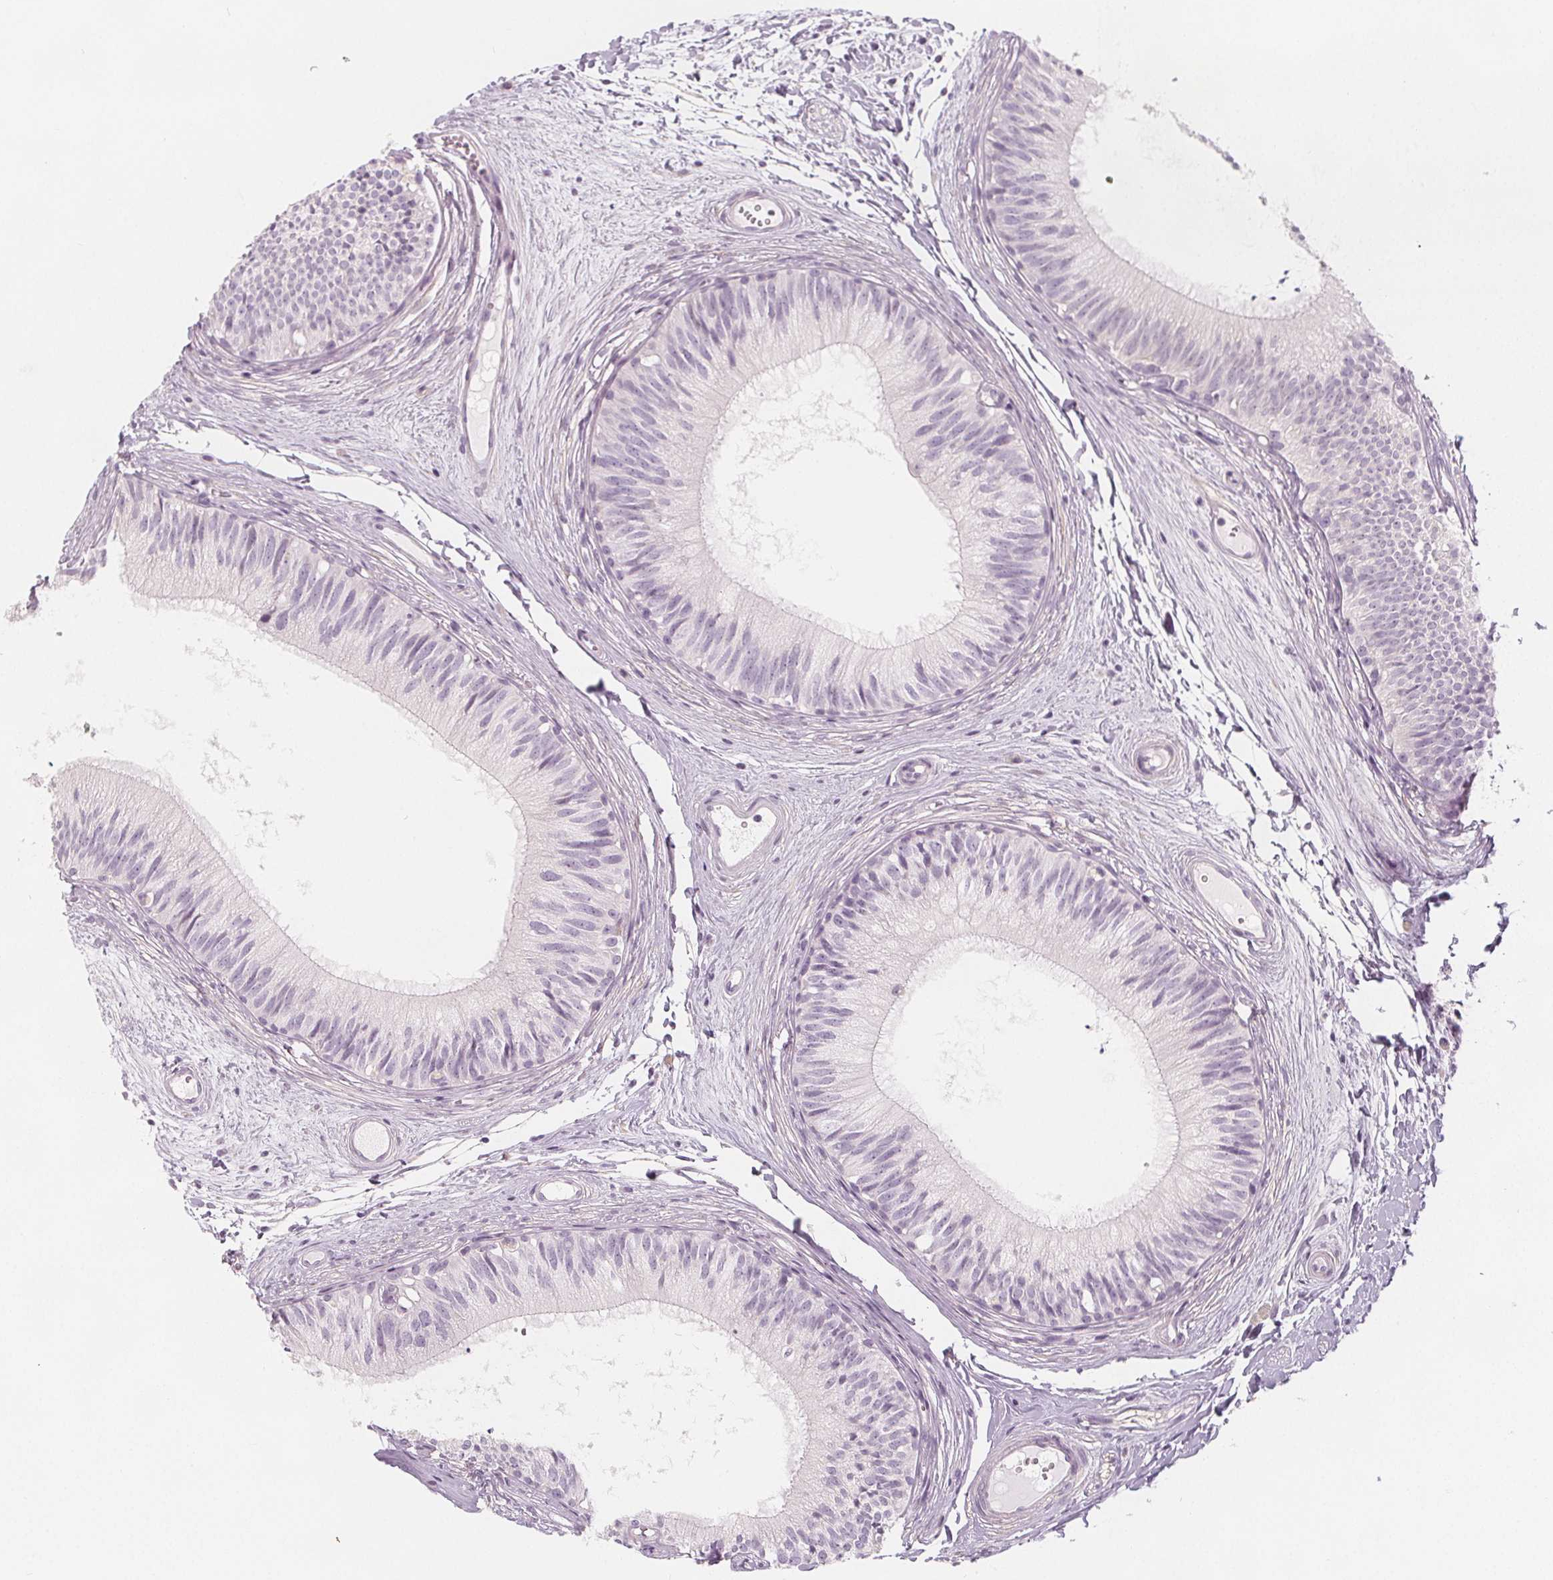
{"staining": {"intensity": "negative", "quantity": "none", "location": "none"}, "tissue": "epididymis", "cell_type": "Glandular cells", "image_type": "normal", "snomed": [{"axis": "morphology", "description": "Normal tissue, NOS"}, {"axis": "topography", "description": "Epididymis"}], "caption": "High magnification brightfield microscopy of unremarkable epididymis stained with DAB (3,3'-diaminobenzidine) (brown) and counterstained with hematoxylin (blue): glandular cells show no significant positivity. (Brightfield microscopy of DAB IHC at high magnification).", "gene": "MAP1A", "patient": {"sex": "male", "age": 29}}